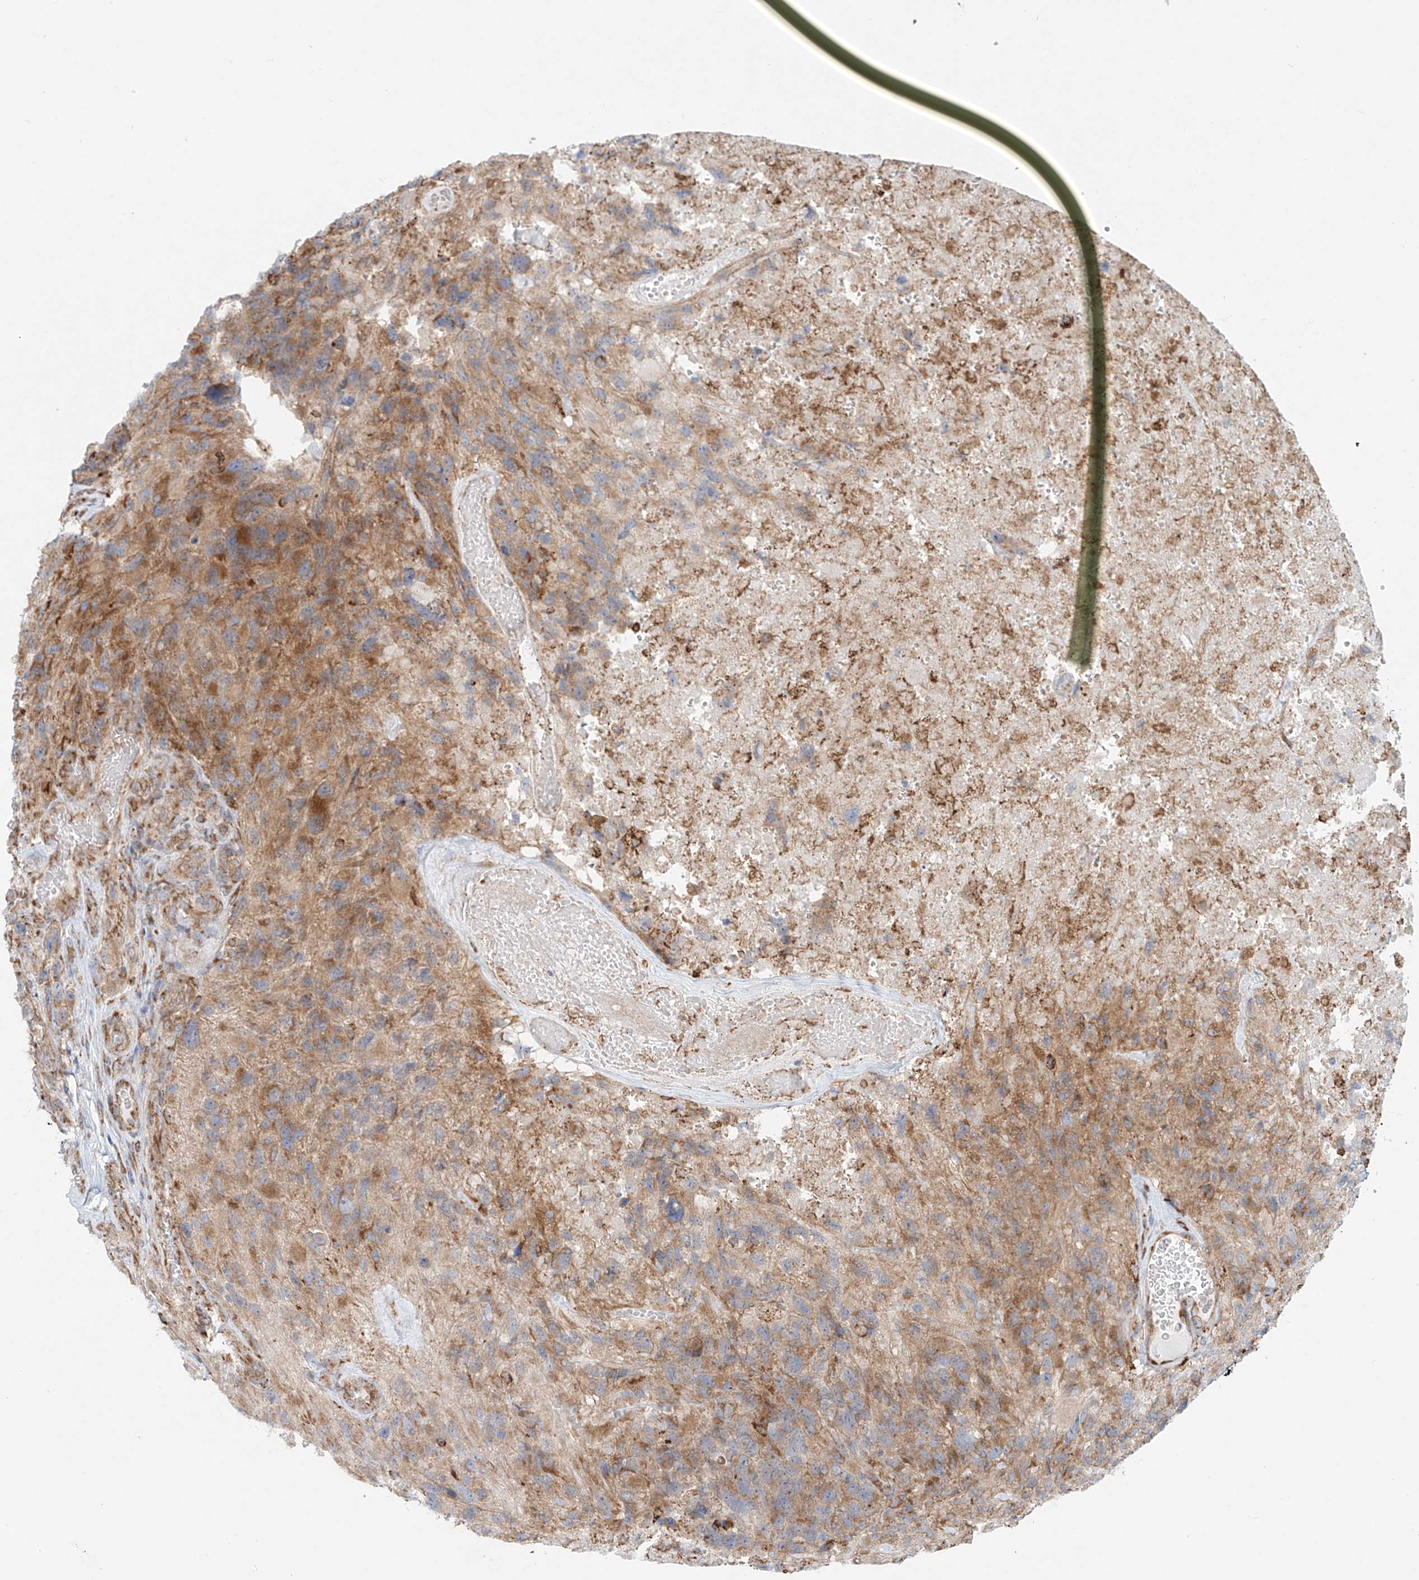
{"staining": {"intensity": "moderate", "quantity": "25%-75%", "location": "cytoplasmic/membranous"}, "tissue": "glioma", "cell_type": "Tumor cells", "image_type": "cancer", "snomed": [{"axis": "morphology", "description": "Glioma, malignant, High grade"}, {"axis": "topography", "description": "Brain"}], "caption": "A high-resolution micrograph shows immunohistochemistry (IHC) staining of malignant glioma (high-grade), which exhibits moderate cytoplasmic/membranous expression in about 25%-75% of tumor cells. The protein is stained brown, and the nuclei are stained in blue (DAB (3,3'-diaminobenzidine) IHC with brightfield microscopy, high magnification).", "gene": "EIPR1", "patient": {"sex": "male", "age": 69}}